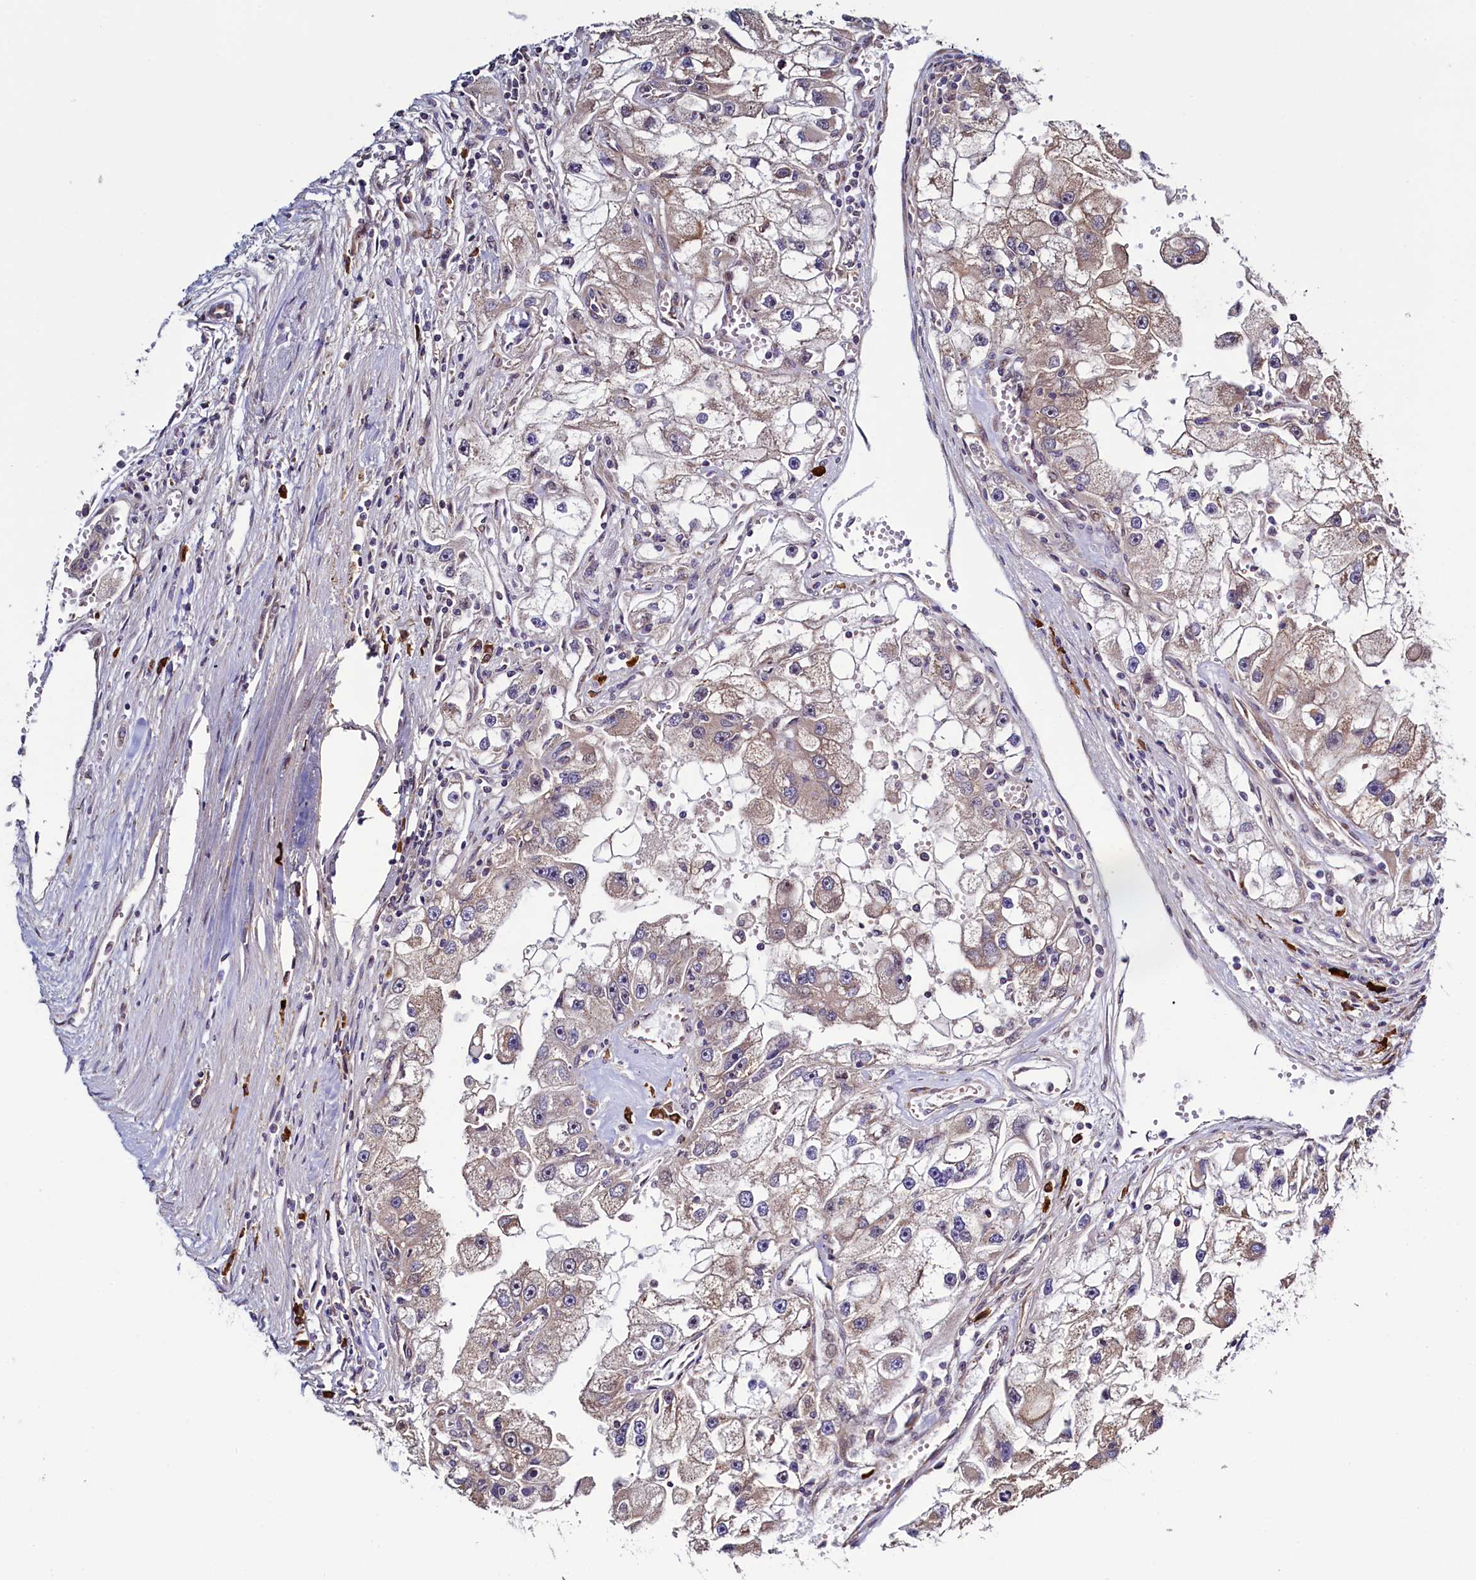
{"staining": {"intensity": "weak", "quantity": "25%-75%", "location": "cytoplasmic/membranous"}, "tissue": "renal cancer", "cell_type": "Tumor cells", "image_type": "cancer", "snomed": [{"axis": "morphology", "description": "Adenocarcinoma, NOS"}, {"axis": "topography", "description": "Kidney"}], "caption": "A photomicrograph of human renal adenocarcinoma stained for a protein demonstrates weak cytoplasmic/membranous brown staining in tumor cells. (IHC, brightfield microscopy, high magnification).", "gene": "RBFA", "patient": {"sex": "male", "age": 63}}